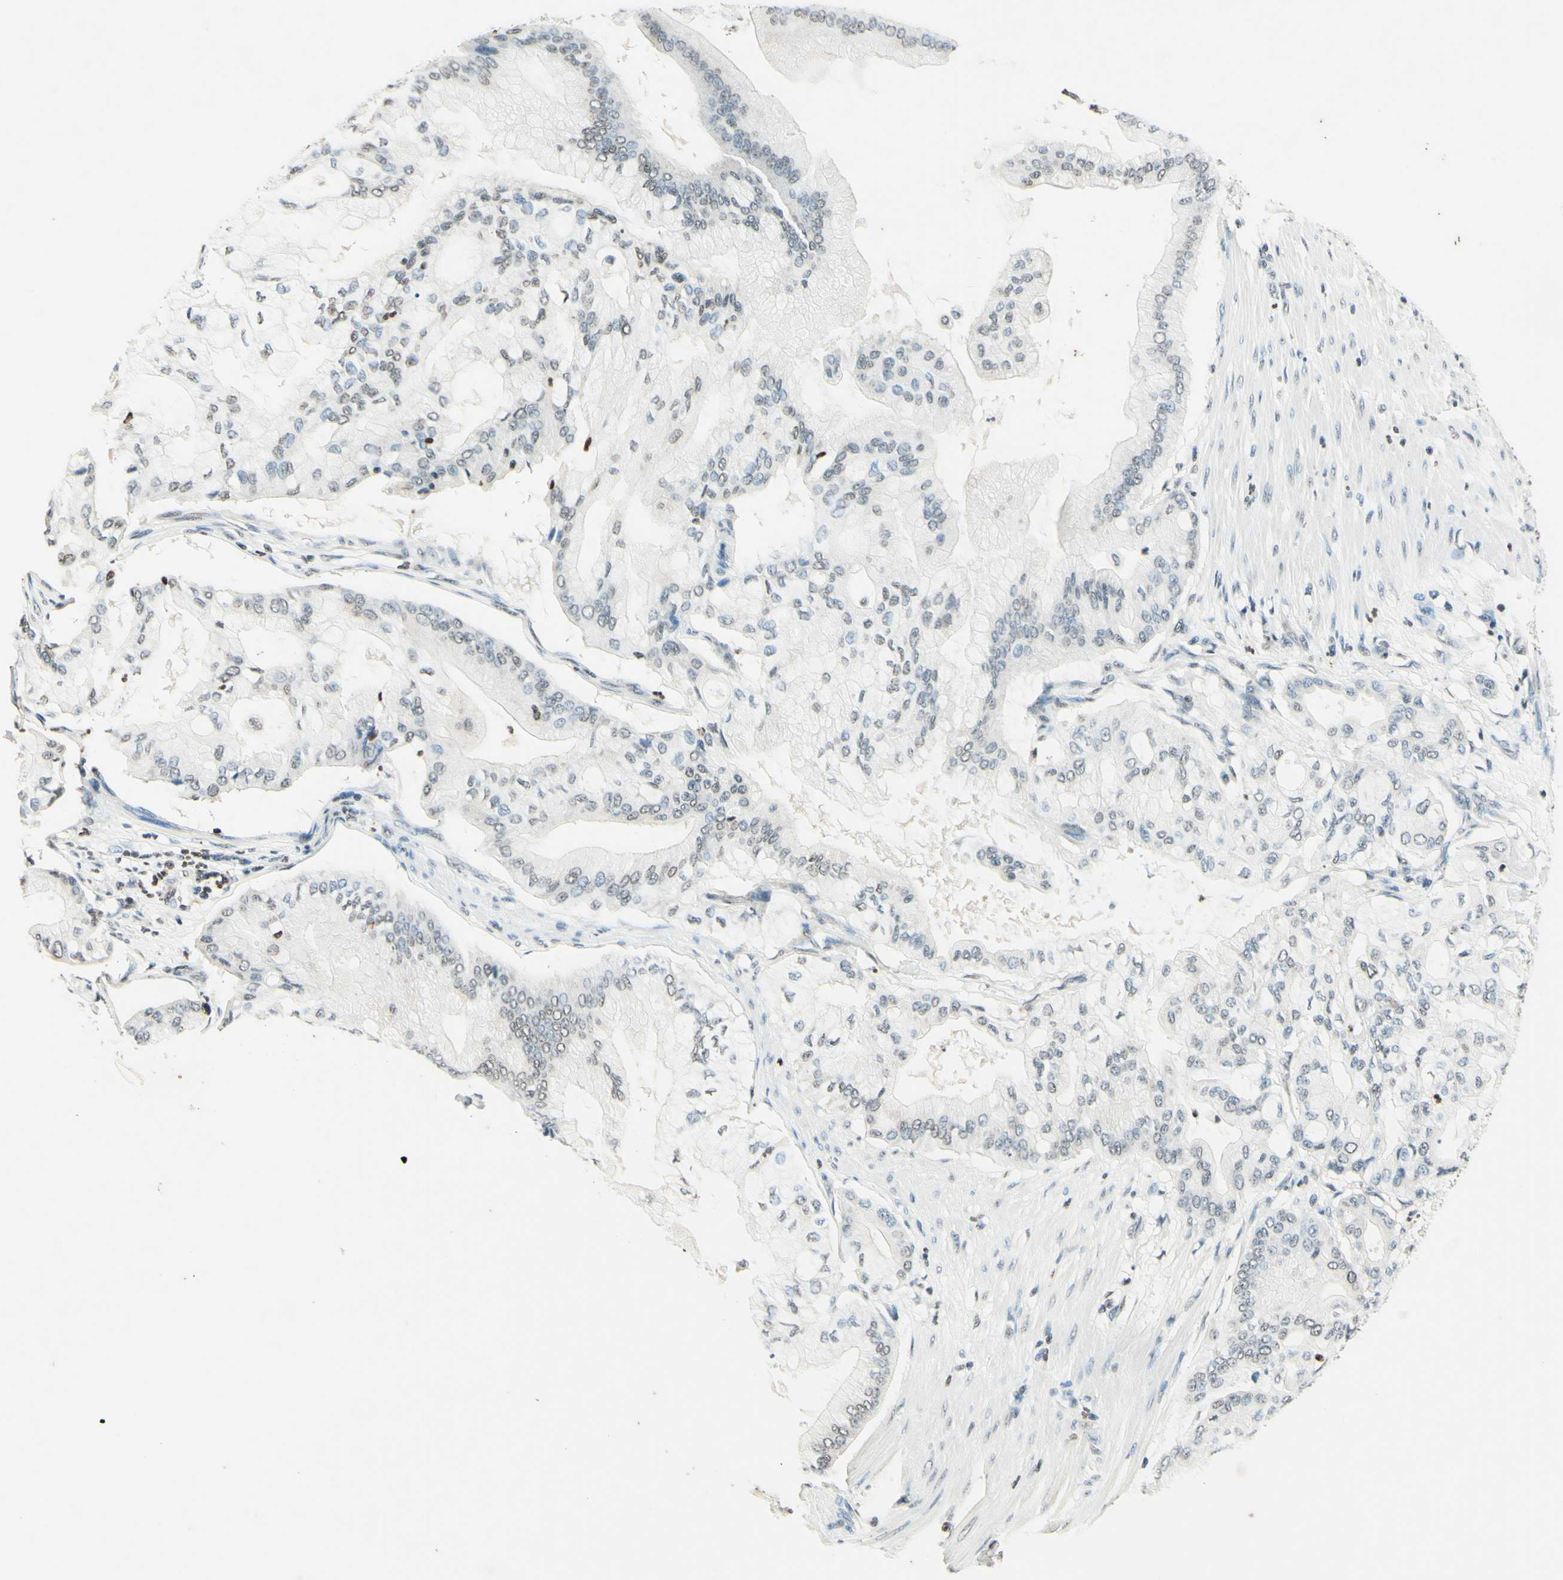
{"staining": {"intensity": "weak", "quantity": "<25%", "location": "nuclear"}, "tissue": "pancreatic cancer", "cell_type": "Tumor cells", "image_type": "cancer", "snomed": [{"axis": "morphology", "description": "Adenocarcinoma, NOS"}, {"axis": "morphology", "description": "Adenocarcinoma, metastatic, NOS"}, {"axis": "topography", "description": "Lymph node"}, {"axis": "topography", "description": "Pancreas"}, {"axis": "topography", "description": "Duodenum"}], "caption": "Adenocarcinoma (pancreatic) was stained to show a protein in brown. There is no significant expression in tumor cells.", "gene": "MSH2", "patient": {"sex": "female", "age": 64}}